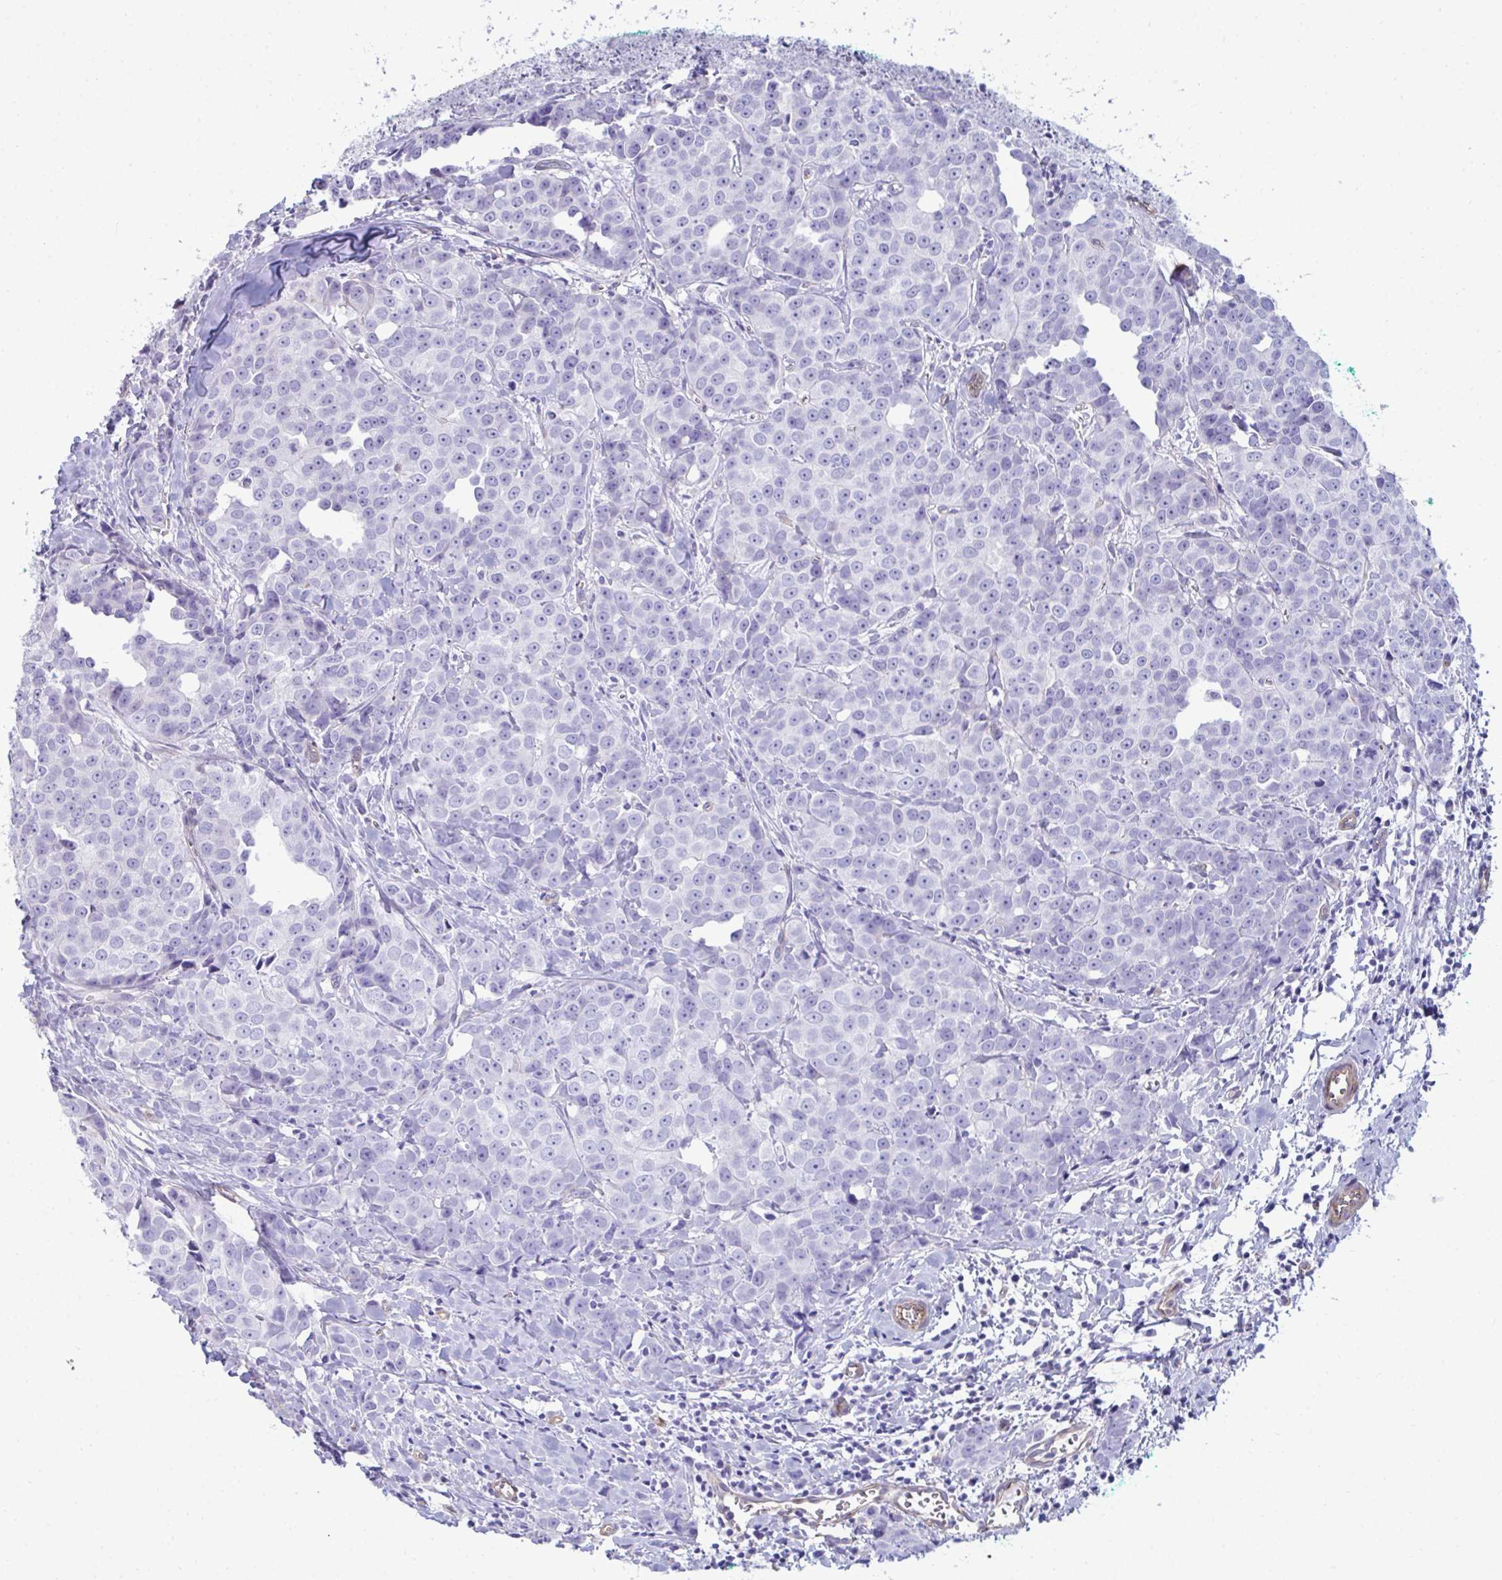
{"staining": {"intensity": "negative", "quantity": "none", "location": "none"}, "tissue": "breast cancer", "cell_type": "Tumor cells", "image_type": "cancer", "snomed": [{"axis": "morphology", "description": "Duct carcinoma"}, {"axis": "topography", "description": "Breast"}], "caption": "Breast cancer was stained to show a protein in brown. There is no significant expression in tumor cells. Brightfield microscopy of immunohistochemistry stained with DAB (3,3'-diaminobenzidine) (brown) and hematoxylin (blue), captured at high magnification.", "gene": "UBL3", "patient": {"sex": "female", "age": 80}}